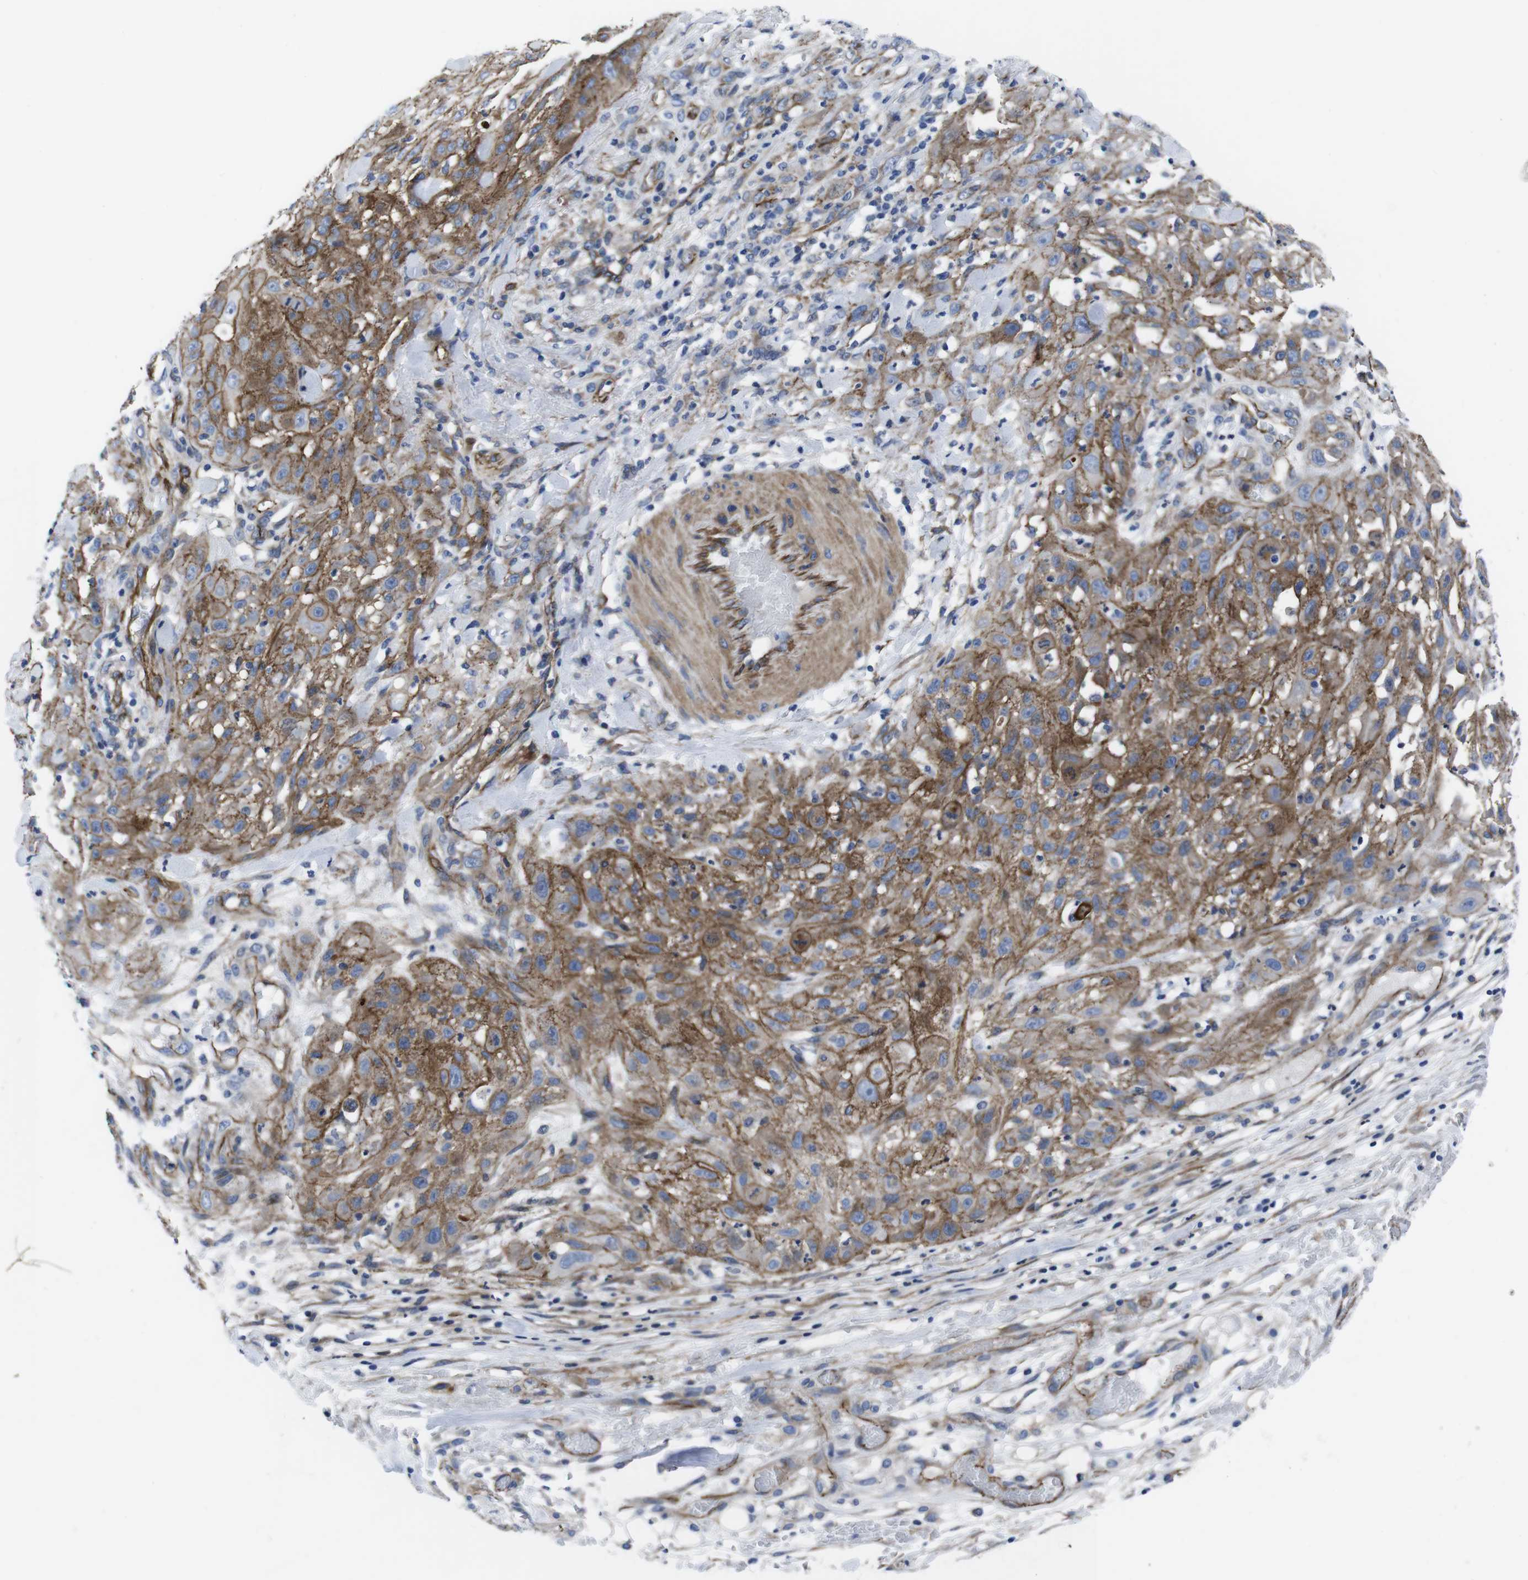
{"staining": {"intensity": "moderate", "quantity": ">75%", "location": "cytoplasmic/membranous"}, "tissue": "skin cancer", "cell_type": "Tumor cells", "image_type": "cancer", "snomed": [{"axis": "morphology", "description": "Squamous cell carcinoma, NOS"}, {"axis": "topography", "description": "Skin"}], "caption": "This is a micrograph of IHC staining of skin squamous cell carcinoma, which shows moderate positivity in the cytoplasmic/membranous of tumor cells.", "gene": "NUMB", "patient": {"sex": "male", "age": 75}}